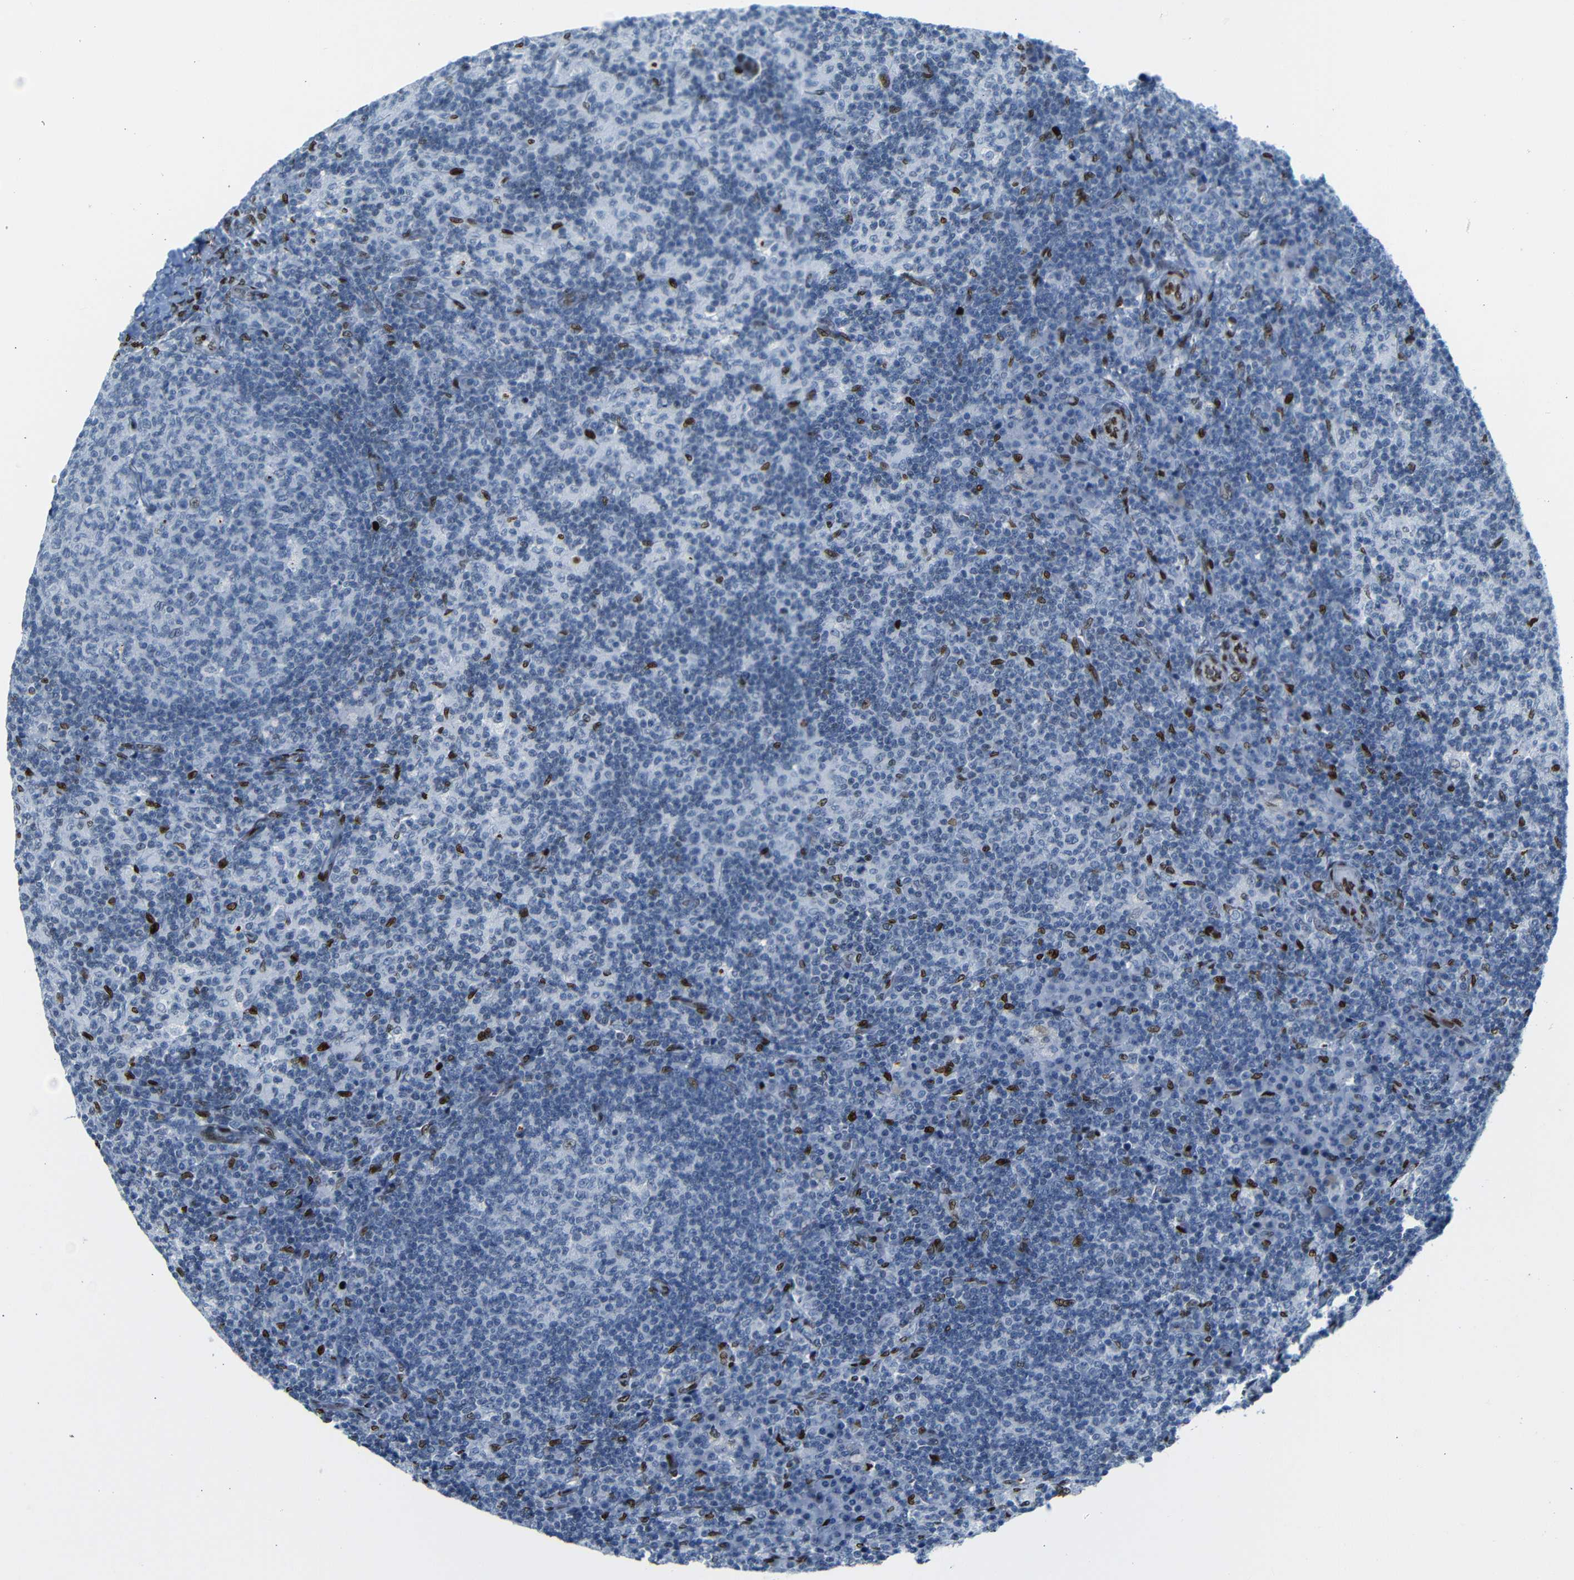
{"staining": {"intensity": "weak", "quantity": "<25%", "location": "nuclear"}, "tissue": "lymph node", "cell_type": "Germinal center cells", "image_type": "normal", "snomed": [{"axis": "morphology", "description": "Normal tissue, NOS"}, {"axis": "morphology", "description": "Inflammation, NOS"}, {"axis": "topography", "description": "Lymph node"}], "caption": "The micrograph shows no significant positivity in germinal center cells of lymph node.", "gene": "NPIPB15", "patient": {"sex": "male", "age": 55}}